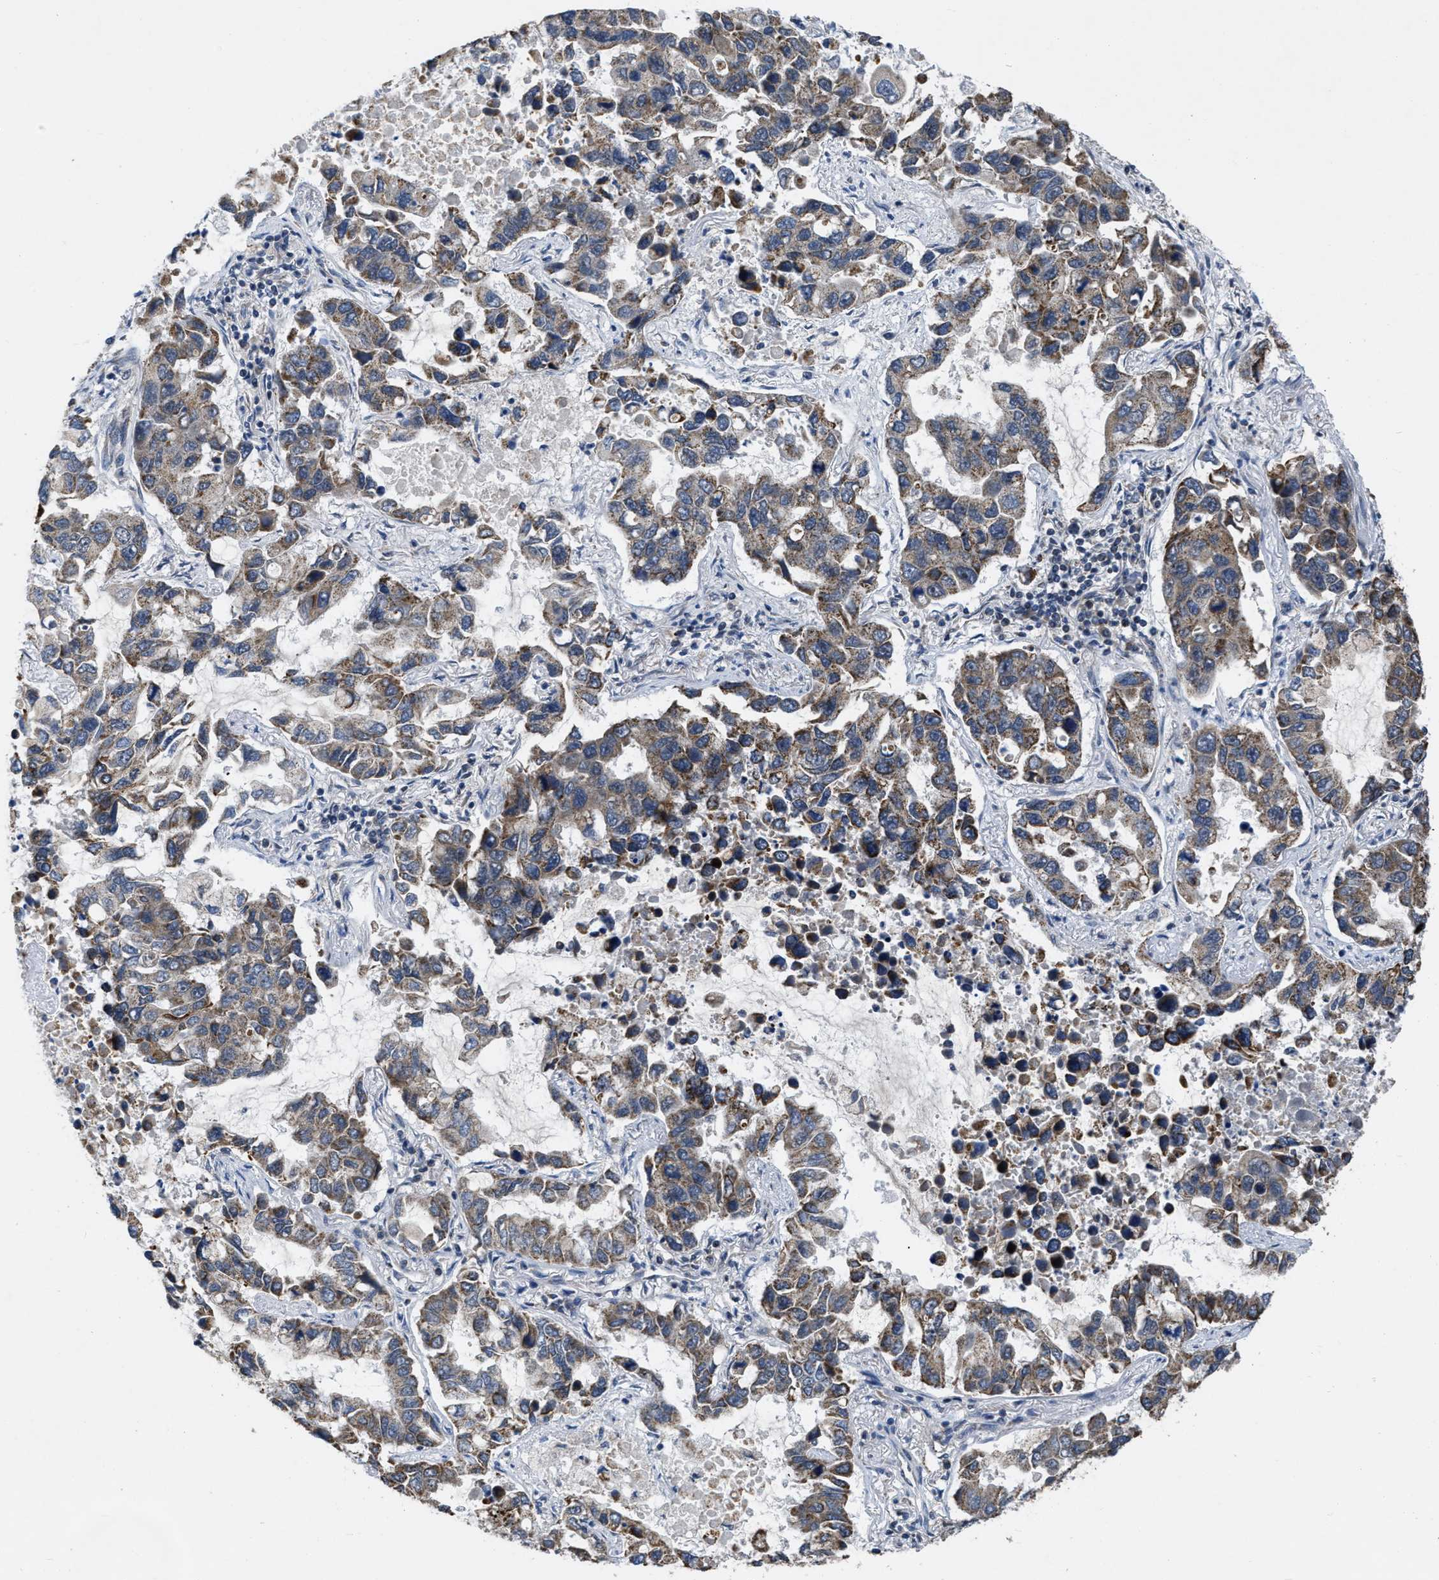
{"staining": {"intensity": "weak", "quantity": ">75%", "location": "cytoplasmic/membranous"}, "tissue": "lung cancer", "cell_type": "Tumor cells", "image_type": "cancer", "snomed": [{"axis": "morphology", "description": "Adenocarcinoma, NOS"}, {"axis": "topography", "description": "Lung"}], "caption": "Immunohistochemistry (IHC) (DAB (3,3'-diaminobenzidine)) staining of human lung cancer displays weak cytoplasmic/membranous protein positivity in about >75% of tumor cells.", "gene": "ZNHIT1", "patient": {"sex": "male", "age": 64}}